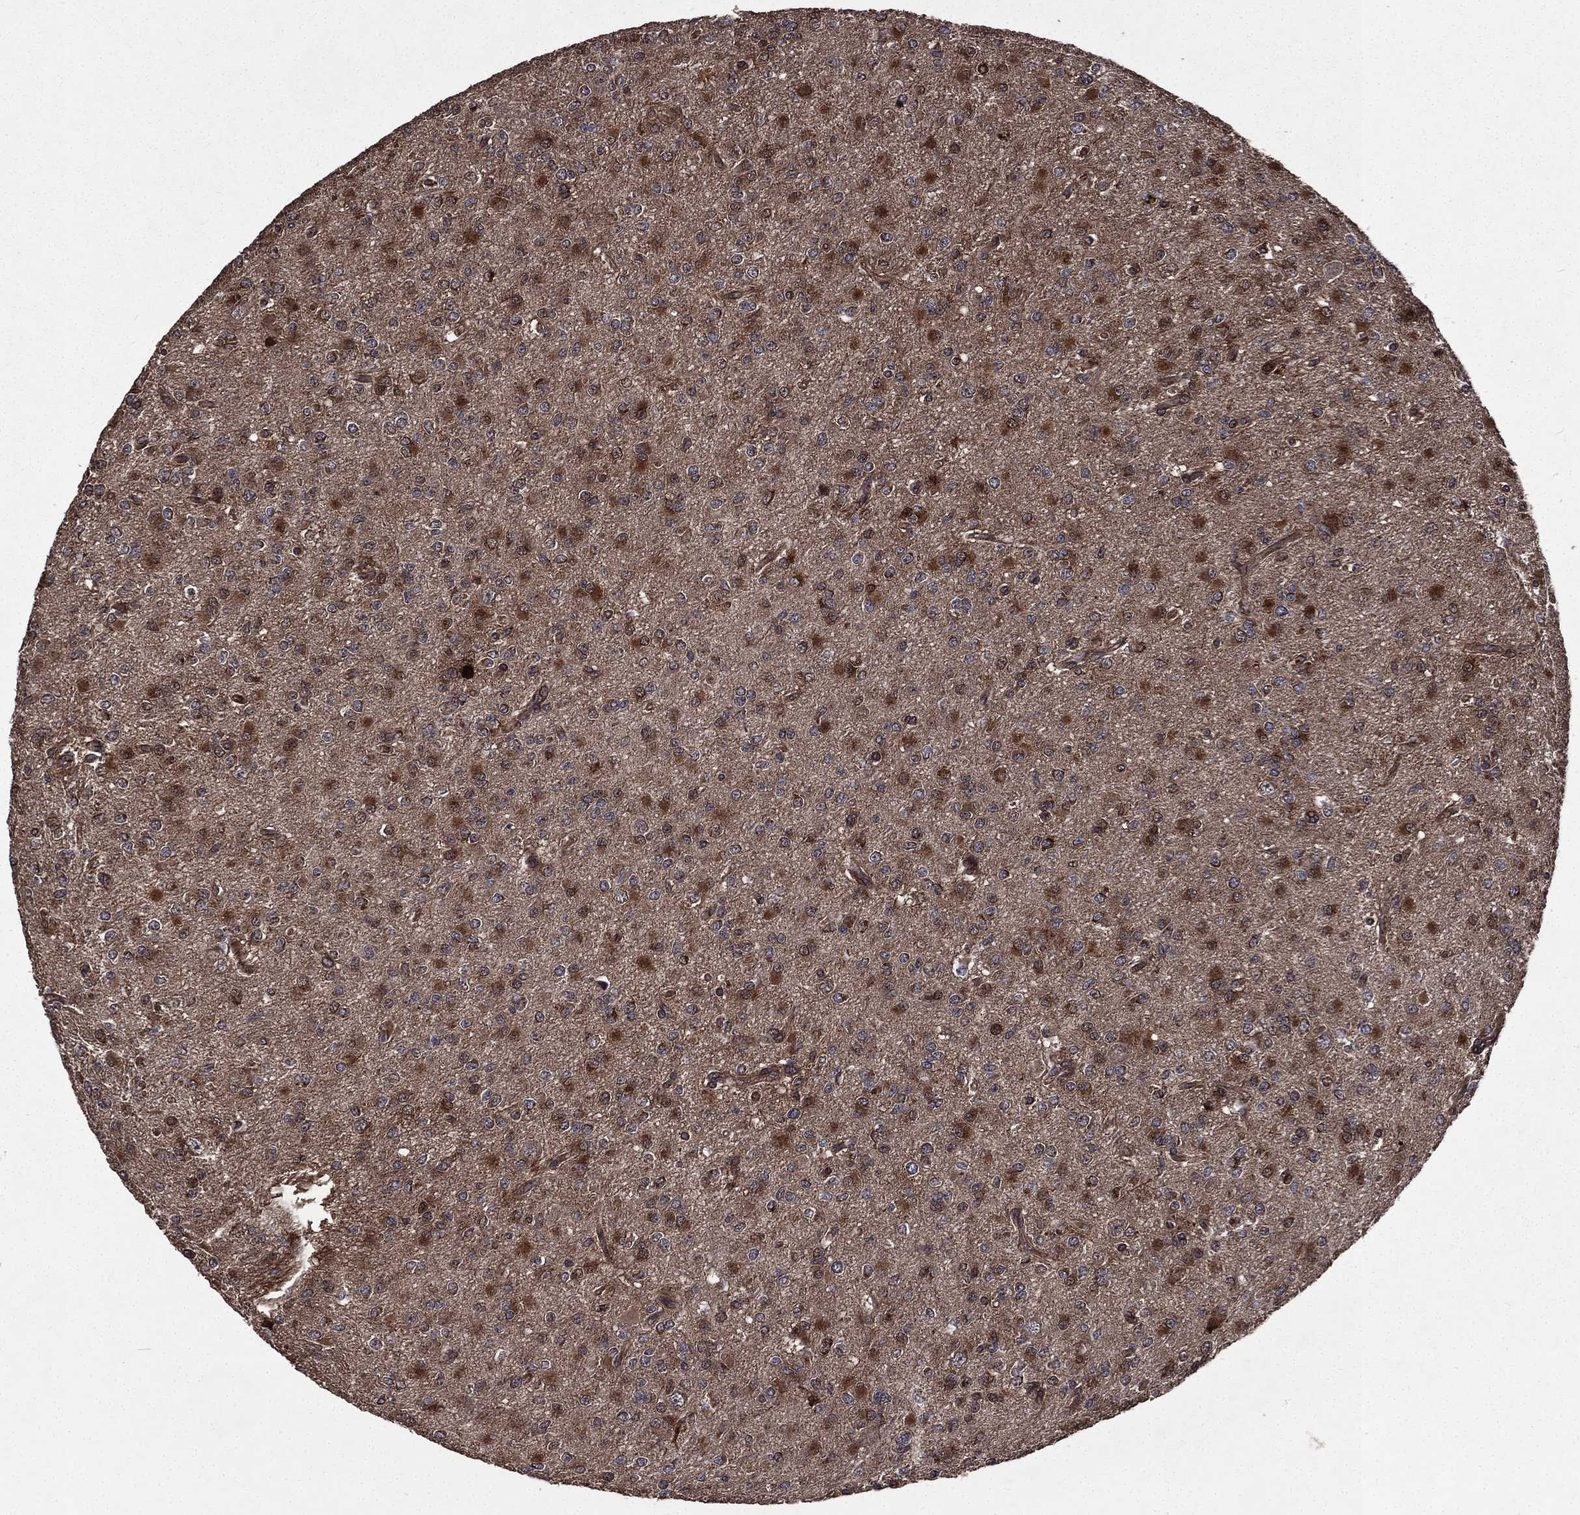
{"staining": {"intensity": "moderate", "quantity": ">75%", "location": "cytoplasmic/membranous"}, "tissue": "glioma", "cell_type": "Tumor cells", "image_type": "cancer", "snomed": [{"axis": "morphology", "description": "Glioma, malignant, Low grade"}, {"axis": "topography", "description": "Brain"}], "caption": "Immunohistochemical staining of human glioma displays medium levels of moderate cytoplasmic/membranous protein staining in approximately >75% of tumor cells.", "gene": "LENG8", "patient": {"sex": "male", "age": 27}}